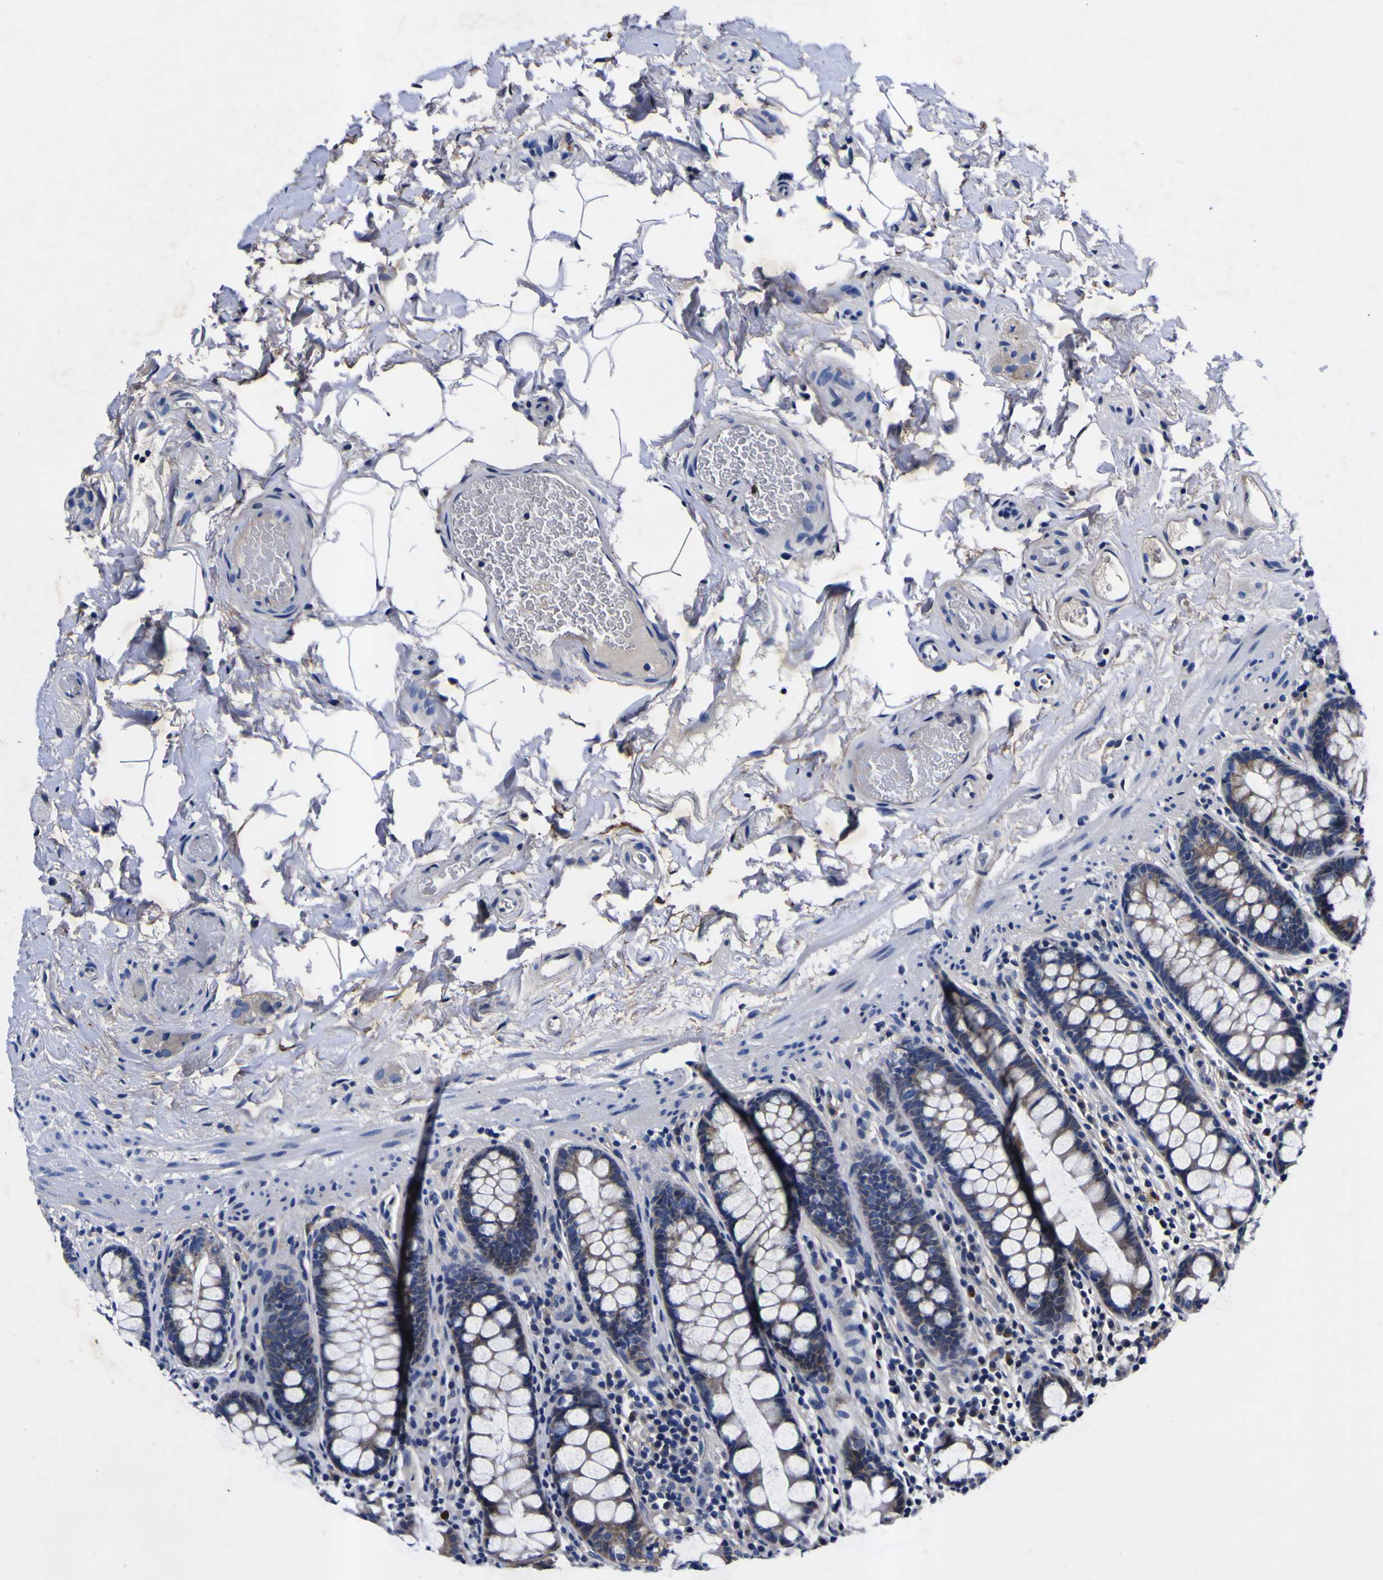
{"staining": {"intensity": "negative", "quantity": "none", "location": "none"}, "tissue": "colon", "cell_type": "Endothelial cells", "image_type": "normal", "snomed": [{"axis": "morphology", "description": "Normal tissue, NOS"}, {"axis": "topography", "description": "Colon"}], "caption": "High magnification brightfield microscopy of normal colon stained with DAB (3,3'-diaminobenzidine) (brown) and counterstained with hematoxylin (blue): endothelial cells show no significant expression. (Immunohistochemistry, brightfield microscopy, high magnification).", "gene": "VASN", "patient": {"sex": "female", "age": 80}}